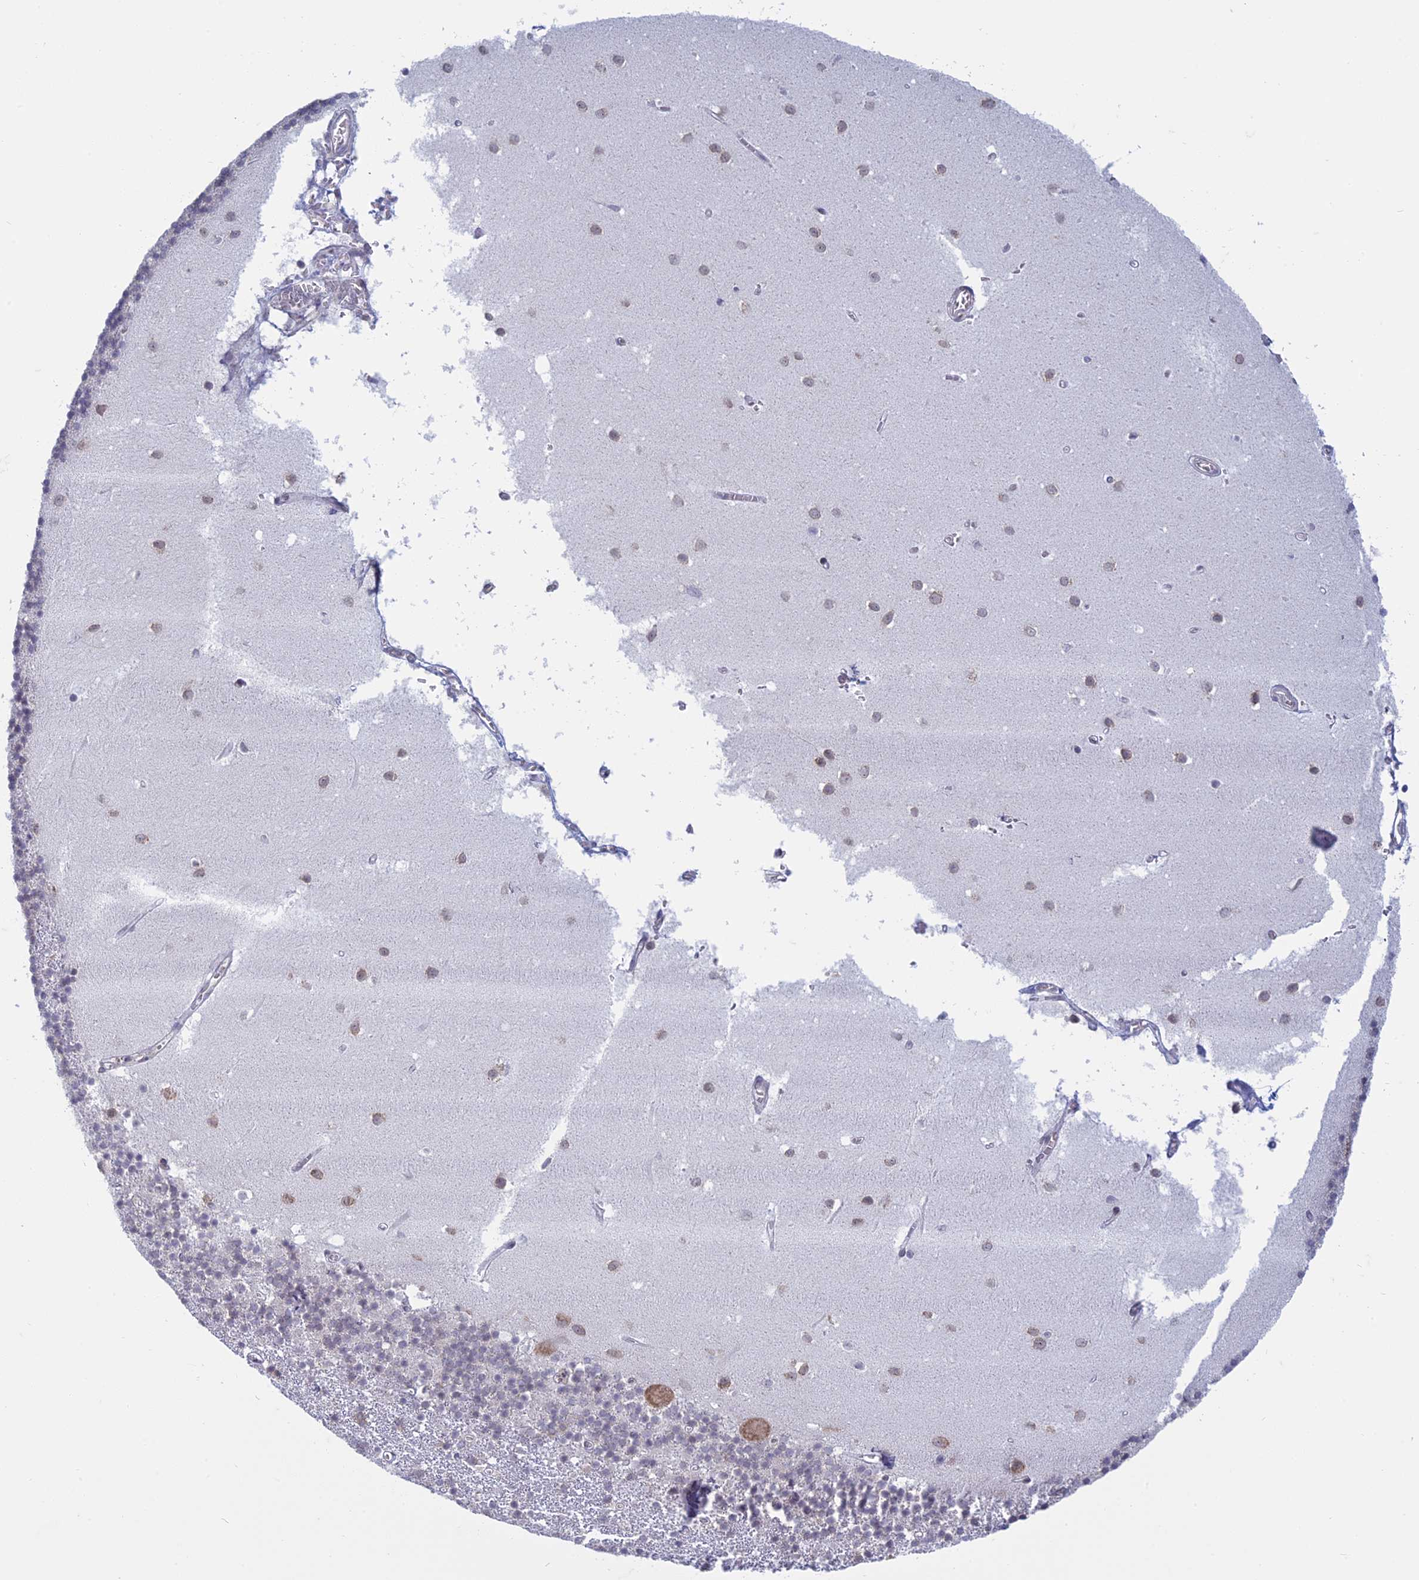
{"staining": {"intensity": "negative", "quantity": "none", "location": "none"}, "tissue": "cerebellum", "cell_type": "Cells in granular layer", "image_type": "normal", "snomed": [{"axis": "morphology", "description": "Normal tissue, NOS"}, {"axis": "topography", "description": "Cerebellum"}], "caption": "Immunohistochemistry image of benign cerebellum stained for a protein (brown), which shows no expression in cells in granular layer. (DAB immunohistochemistry with hematoxylin counter stain).", "gene": "RPS19BP1", "patient": {"sex": "male", "age": 54}}